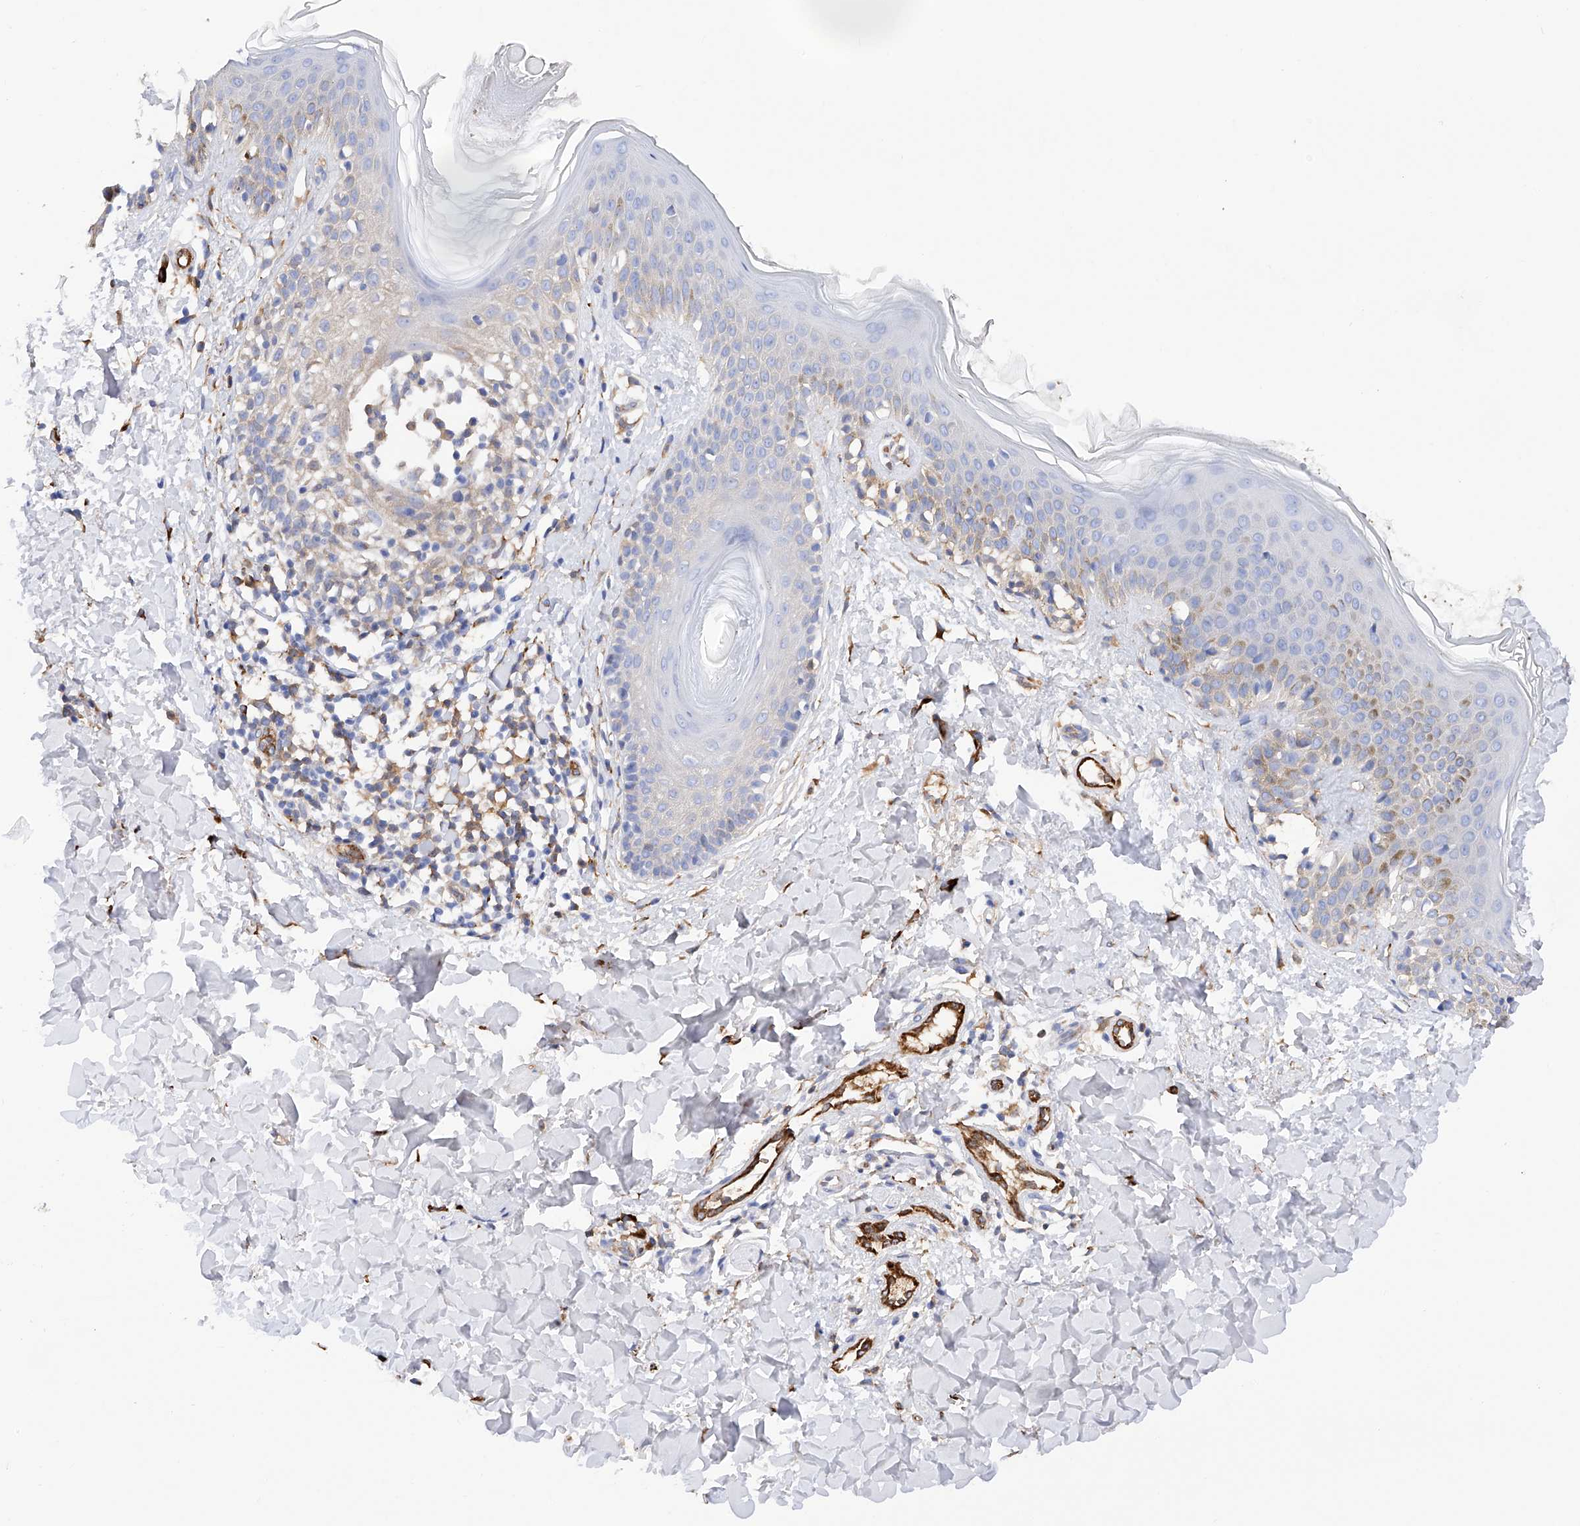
{"staining": {"intensity": "moderate", "quantity": ">75%", "location": "cytoplasmic/membranous"}, "tissue": "skin", "cell_type": "Fibroblasts", "image_type": "normal", "snomed": [{"axis": "morphology", "description": "Normal tissue, NOS"}, {"axis": "topography", "description": "Skin"}], "caption": "IHC of benign human skin reveals medium levels of moderate cytoplasmic/membranous staining in about >75% of fibroblasts. (Stains: DAB in brown, nuclei in blue, Microscopy: brightfield microscopy at high magnification).", "gene": "PDIA5", "patient": {"sex": "male", "age": 37}}